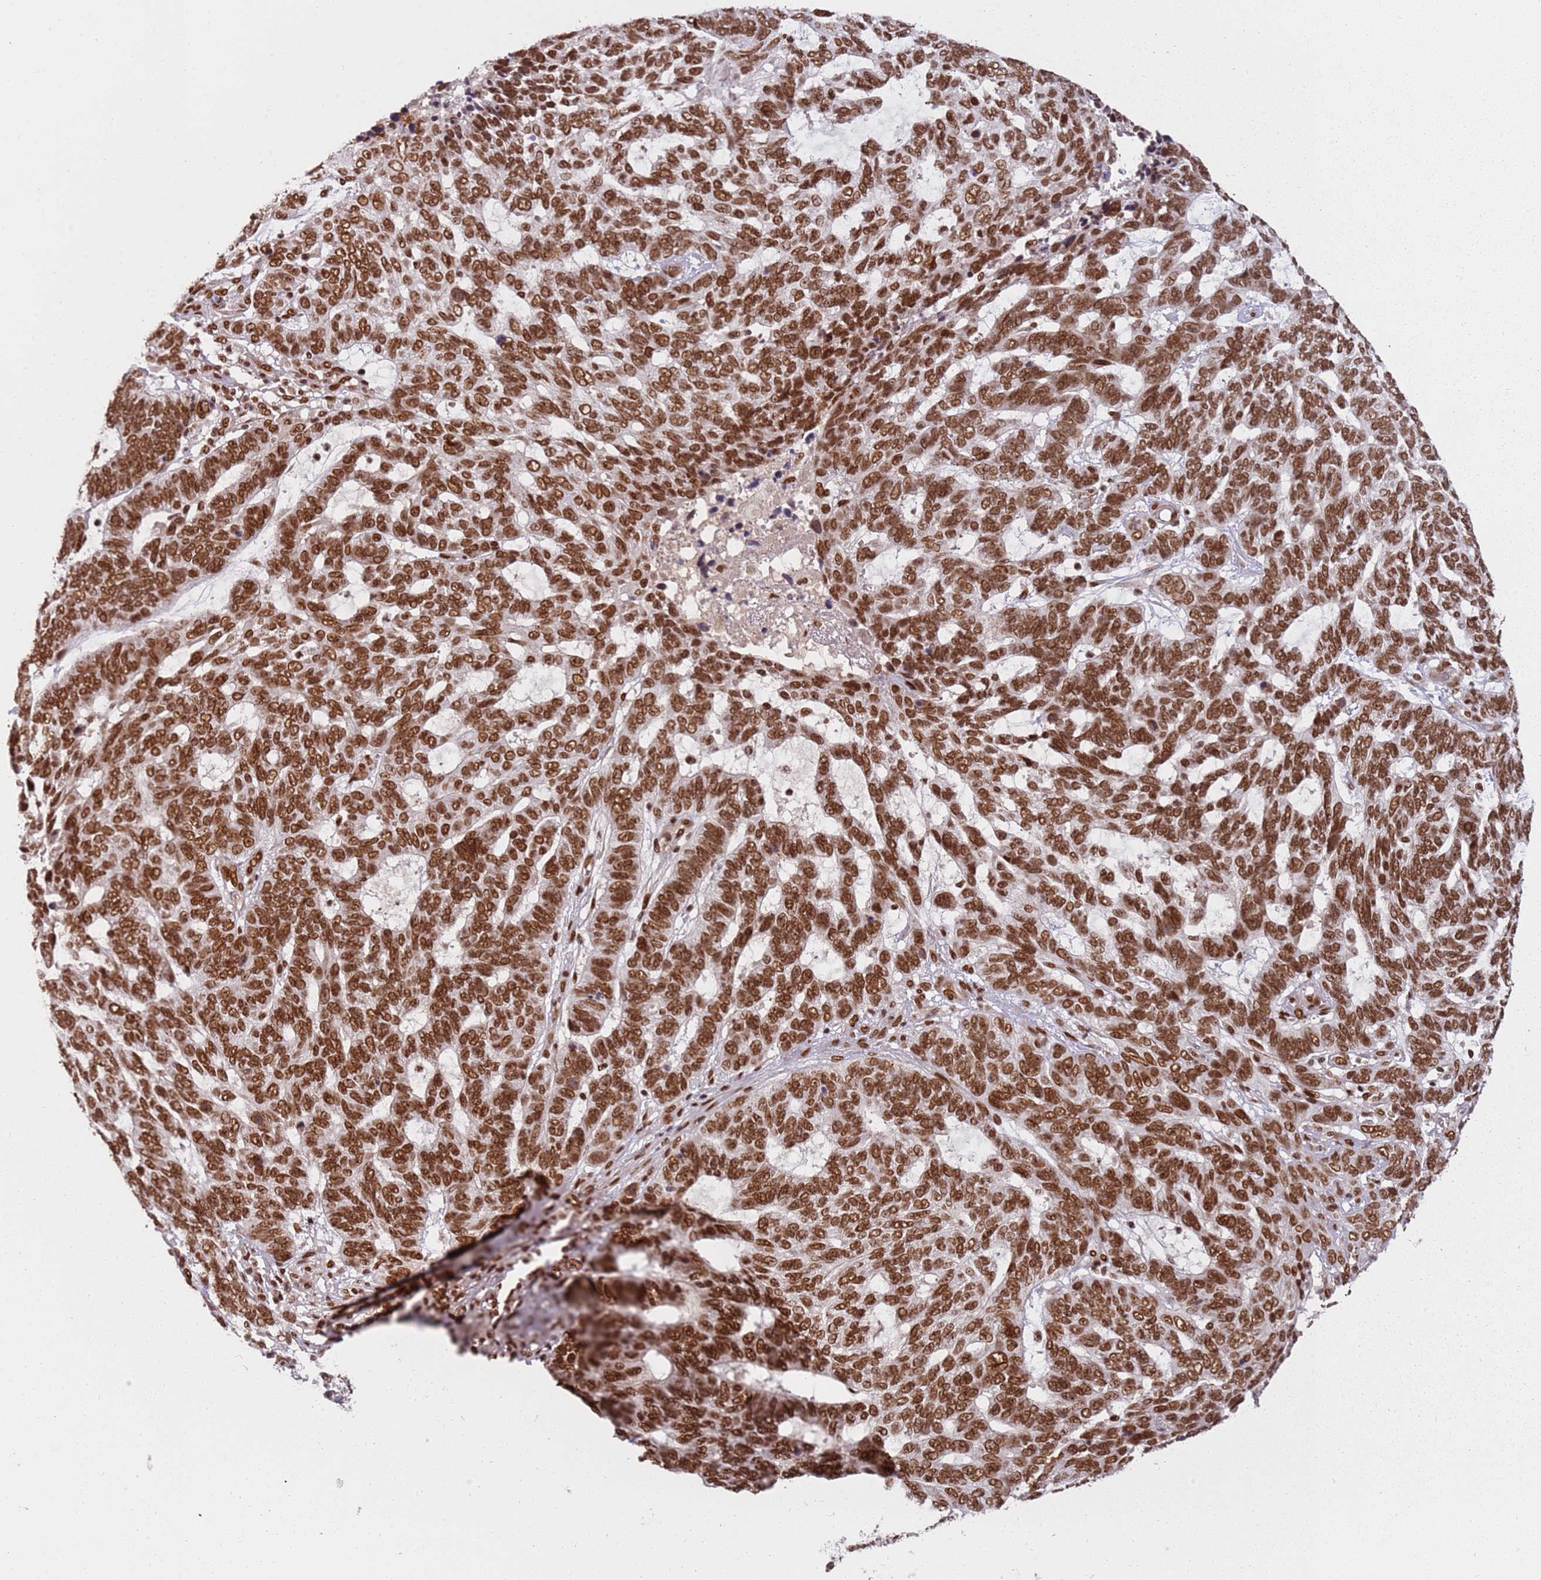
{"staining": {"intensity": "strong", "quantity": ">75%", "location": "nuclear"}, "tissue": "skin cancer", "cell_type": "Tumor cells", "image_type": "cancer", "snomed": [{"axis": "morphology", "description": "Basal cell carcinoma"}, {"axis": "topography", "description": "Skin"}], "caption": "Skin cancer was stained to show a protein in brown. There is high levels of strong nuclear positivity in approximately >75% of tumor cells.", "gene": "TENT4A", "patient": {"sex": "female", "age": 65}}